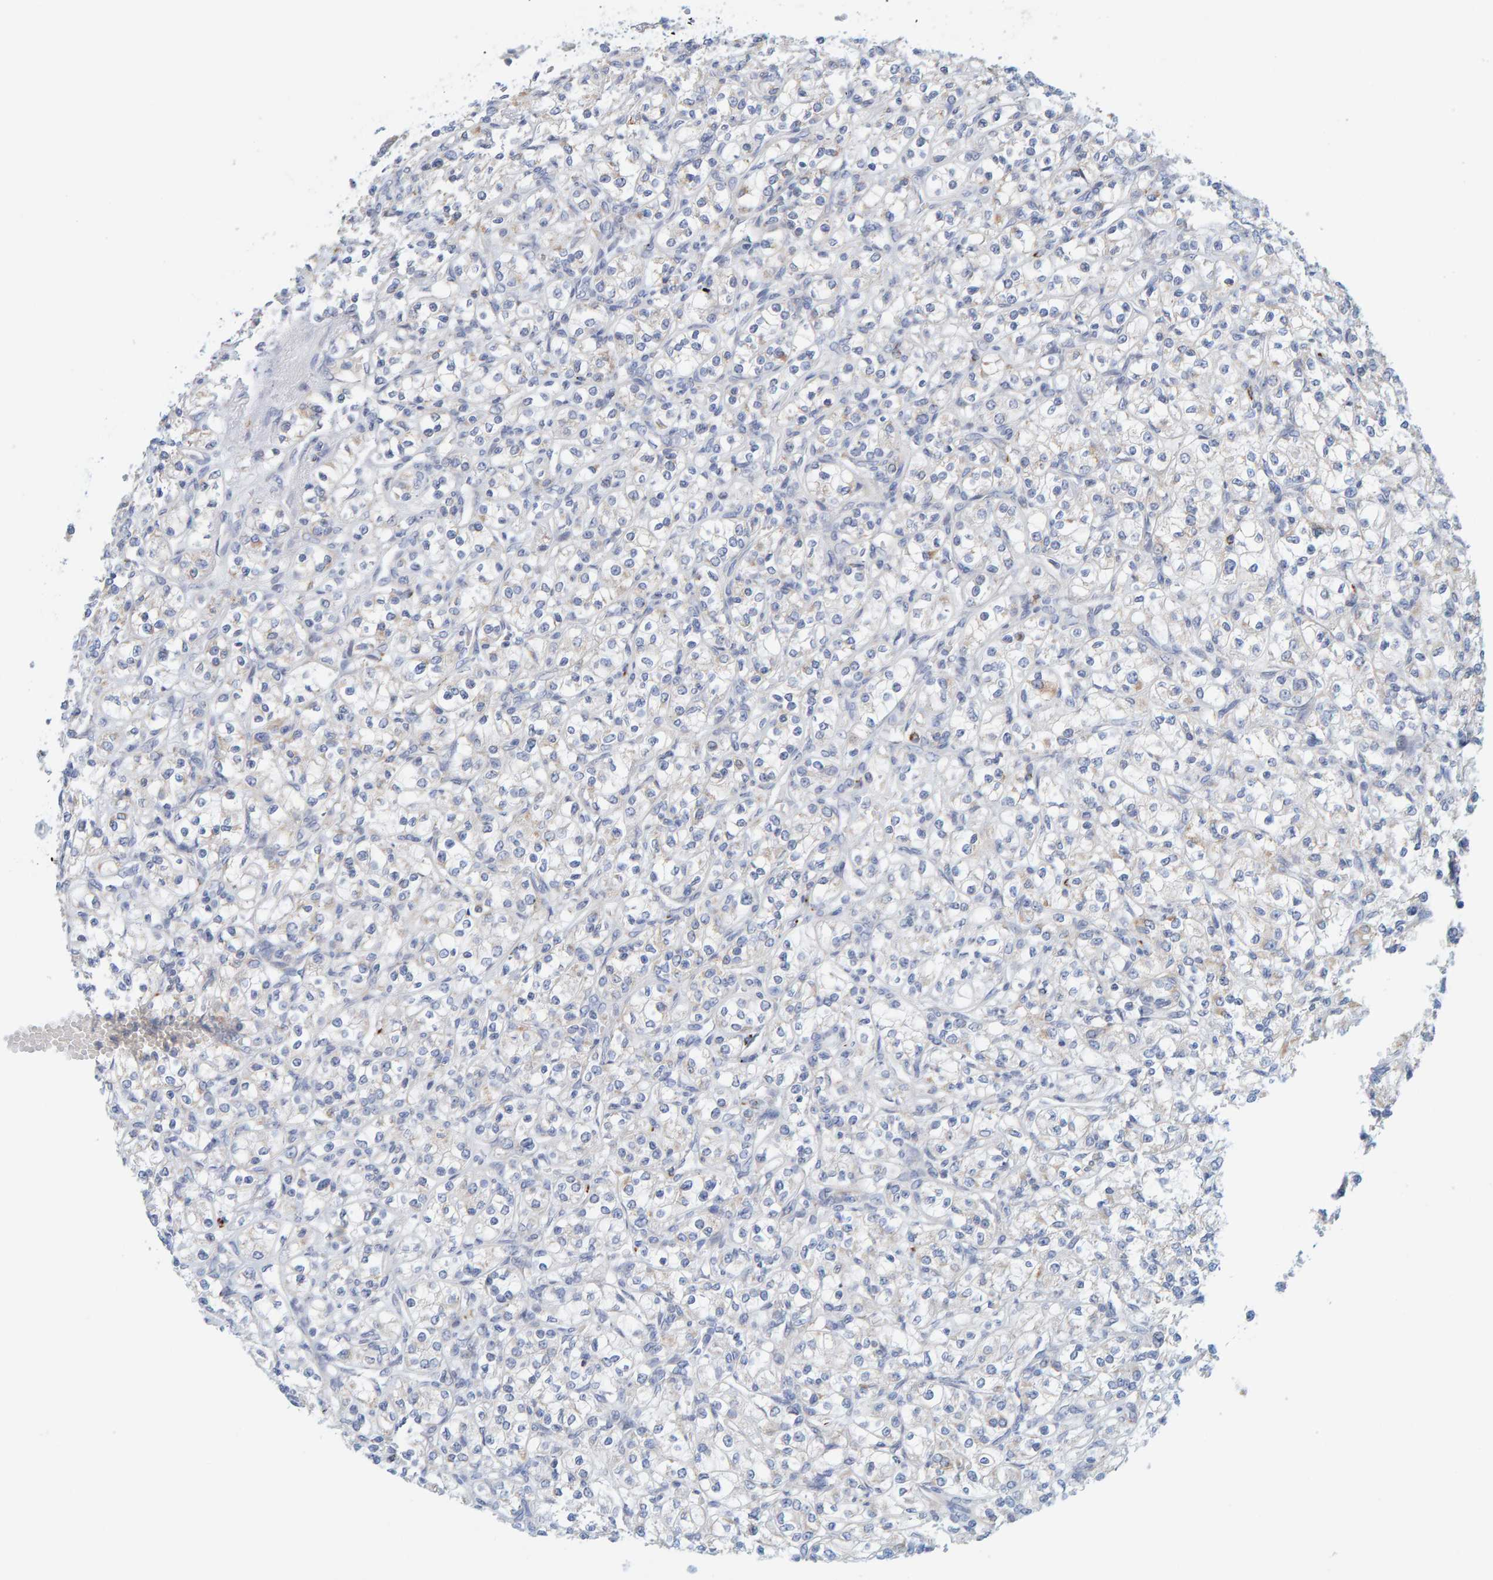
{"staining": {"intensity": "negative", "quantity": "none", "location": "none"}, "tissue": "renal cancer", "cell_type": "Tumor cells", "image_type": "cancer", "snomed": [{"axis": "morphology", "description": "Adenocarcinoma, NOS"}, {"axis": "topography", "description": "Kidney"}], "caption": "Micrograph shows no significant protein positivity in tumor cells of adenocarcinoma (renal).", "gene": "ZC3H3", "patient": {"sex": "male", "age": 77}}